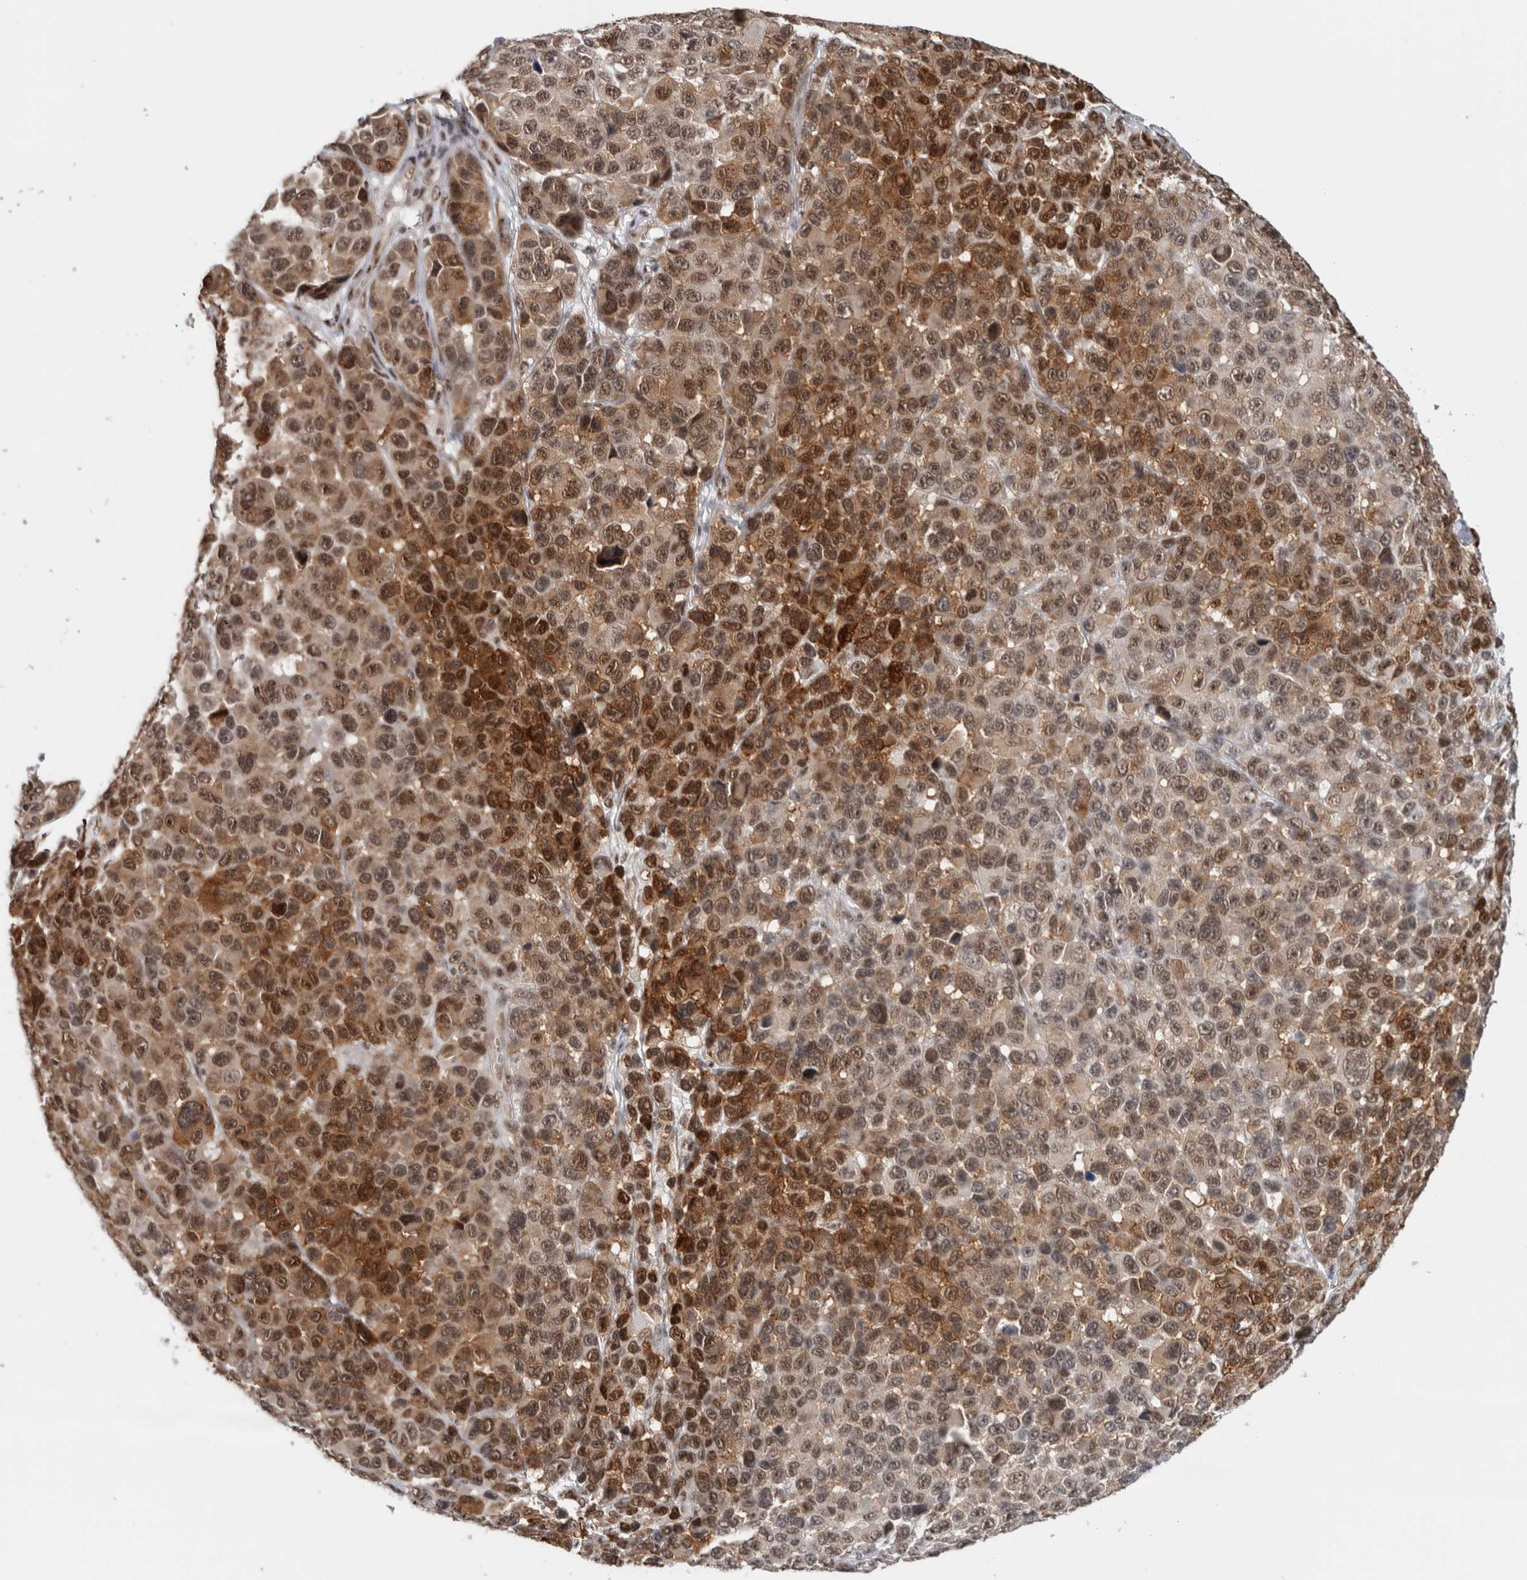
{"staining": {"intensity": "moderate", "quantity": ">75%", "location": "cytoplasmic/membranous,nuclear"}, "tissue": "melanoma", "cell_type": "Tumor cells", "image_type": "cancer", "snomed": [{"axis": "morphology", "description": "Malignant melanoma, NOS"}, {"axis": "topography", "description": "Skin"}], "caption": "Immunohistochemical staining of human malignant melanoma shows moderate cytoplasmic/membranous and nuclear protein expression in approximately >75% of tumor cells. (Brightfield microscopy of DAB IHC at high magnification).", "gene": "MKNK1", "patient": {"sex": "male", "age": 53}}